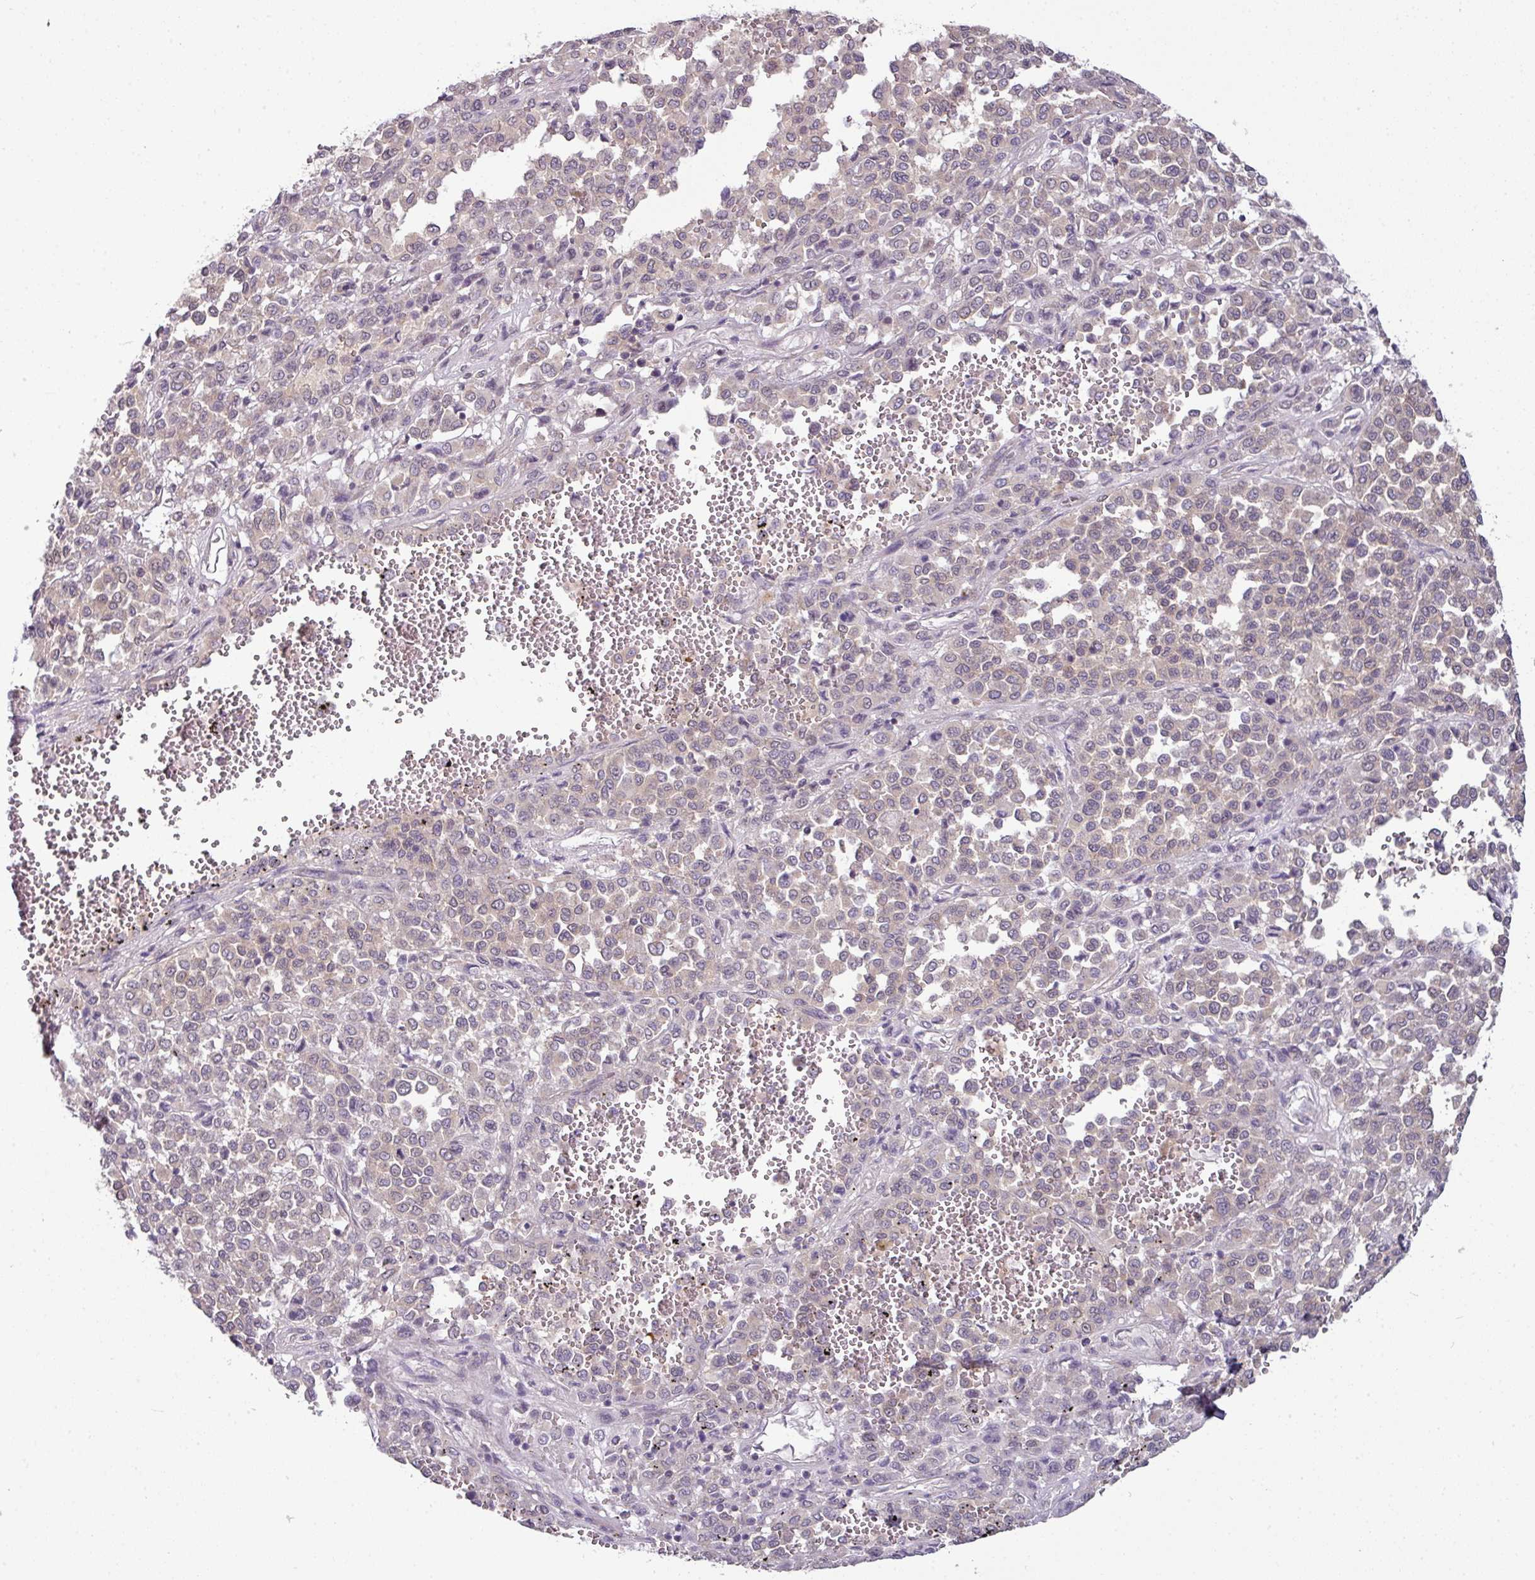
{"staining": {"intensity": "weak", "quantity": "<25%", "location": "cytoplasmic/membranous"}, "tissue": "melanoma", "cell_type": "Tumor cells", "image_type": "cancer", "snomed": [{"axis": "morphology", "description": "Malignant melanoma, Metastatic site"}, {"axis": "topography", "description": "Pancreas"}], "caption": "IHC micrograph of neoplastic tissue: human melanoma stained with DAB exhibits no significant protein expression in tumor cells.", "gene": "DERPC", "patient": {"sex": "female", "age": 30}}